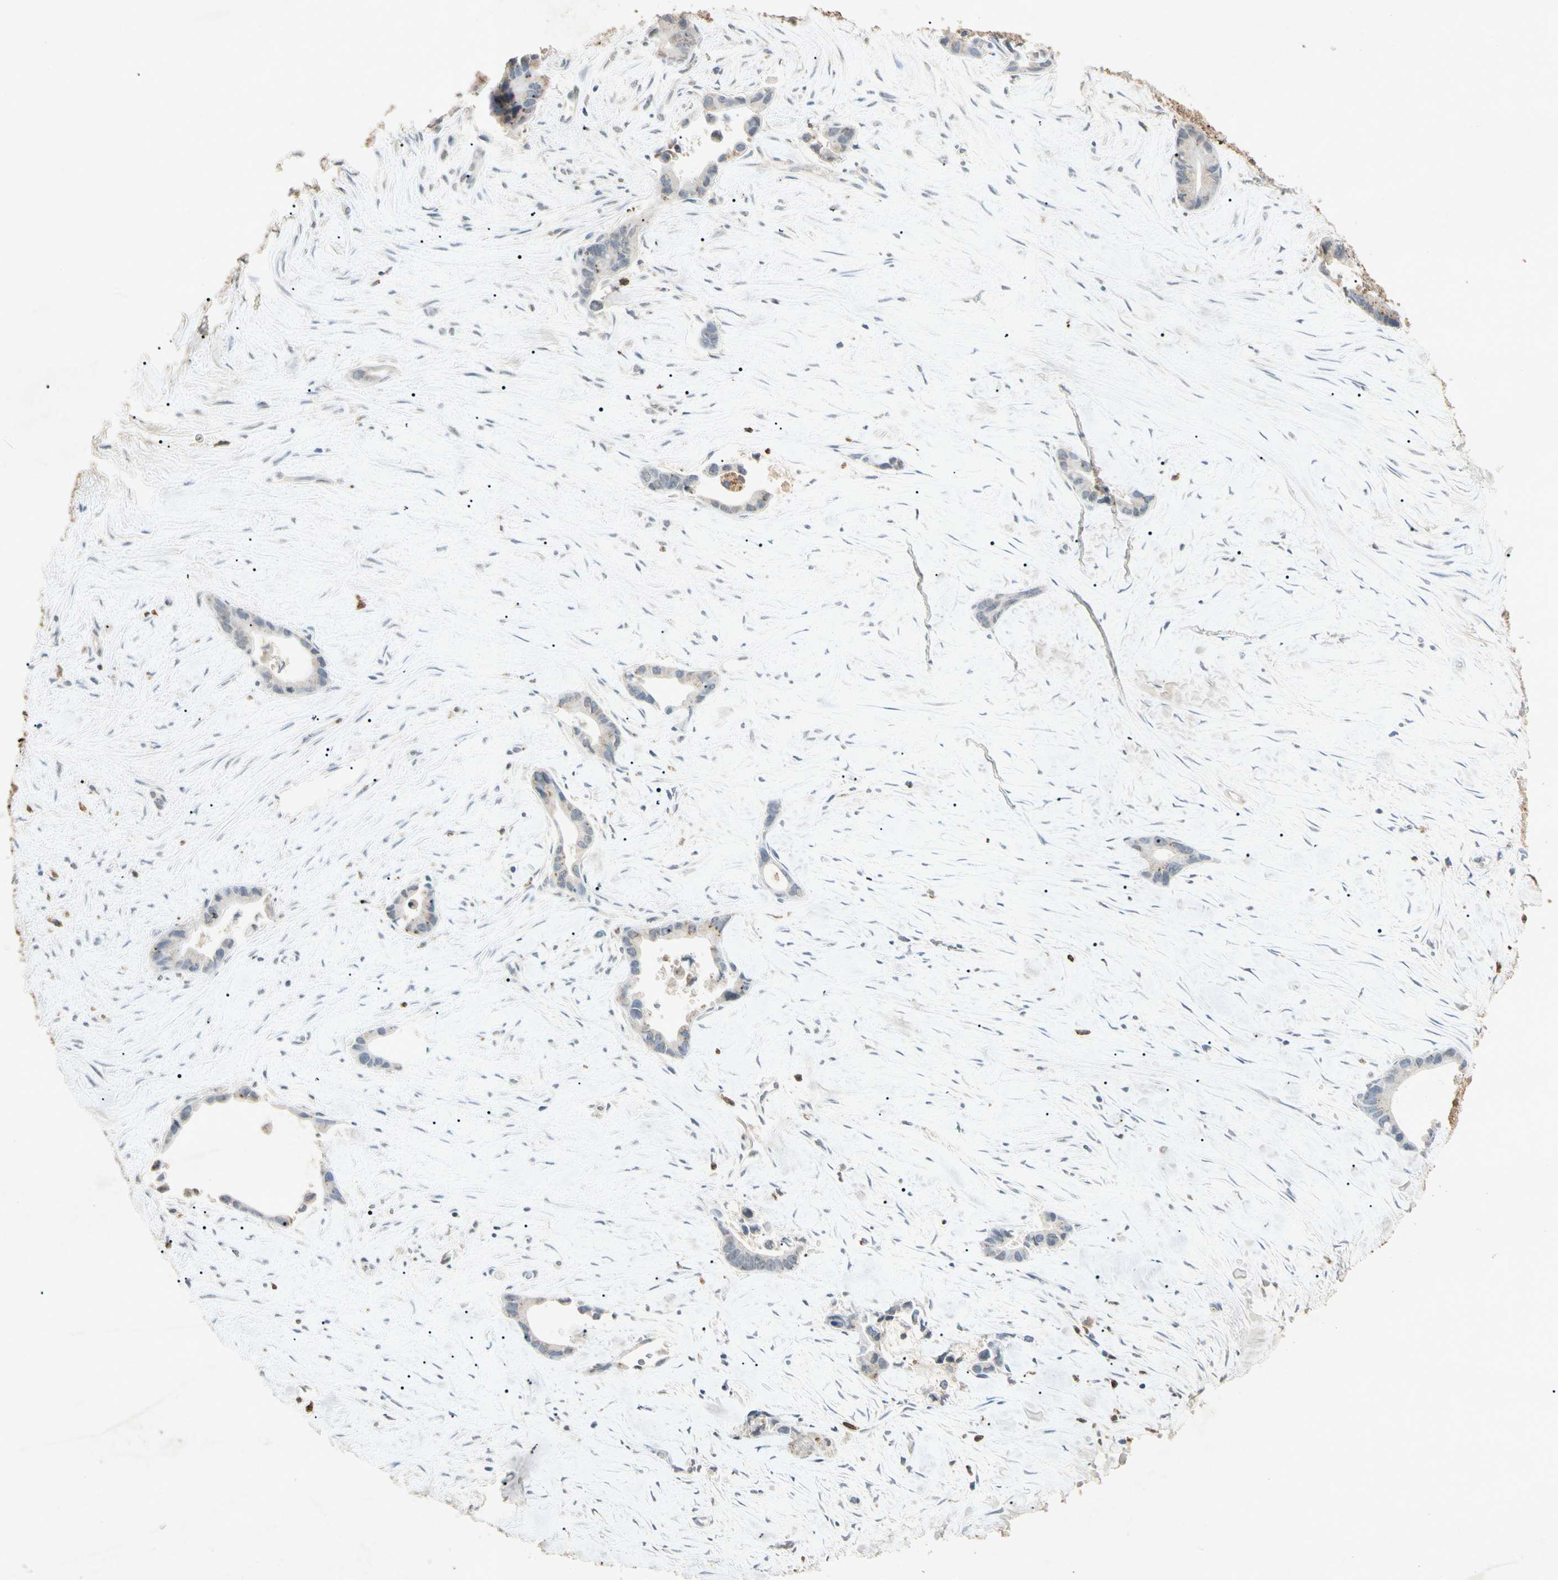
{"staining": {"intensity": "weak", "quantity": "25%-75%", "location": "cytoplasmic/membranous"}, "tissue": "liver cancer", "cell_type": "Tumor cells", "image_type": "cancer", "snomed": [{"axis": "morphology", "description": "Cholangiocarcinoma"}, {"axis": "topography", "description": "Liver"}], "caption": "High-power microscopy captured an IHC histopathology image of liver cancer (cholangiocarcinoma), revealing weak cytoplasmic/membranous expression in approximately 25%-75% of tumor cells.", "gene": "MSRB1", "patient": {"sex": "female", "age": 55}}